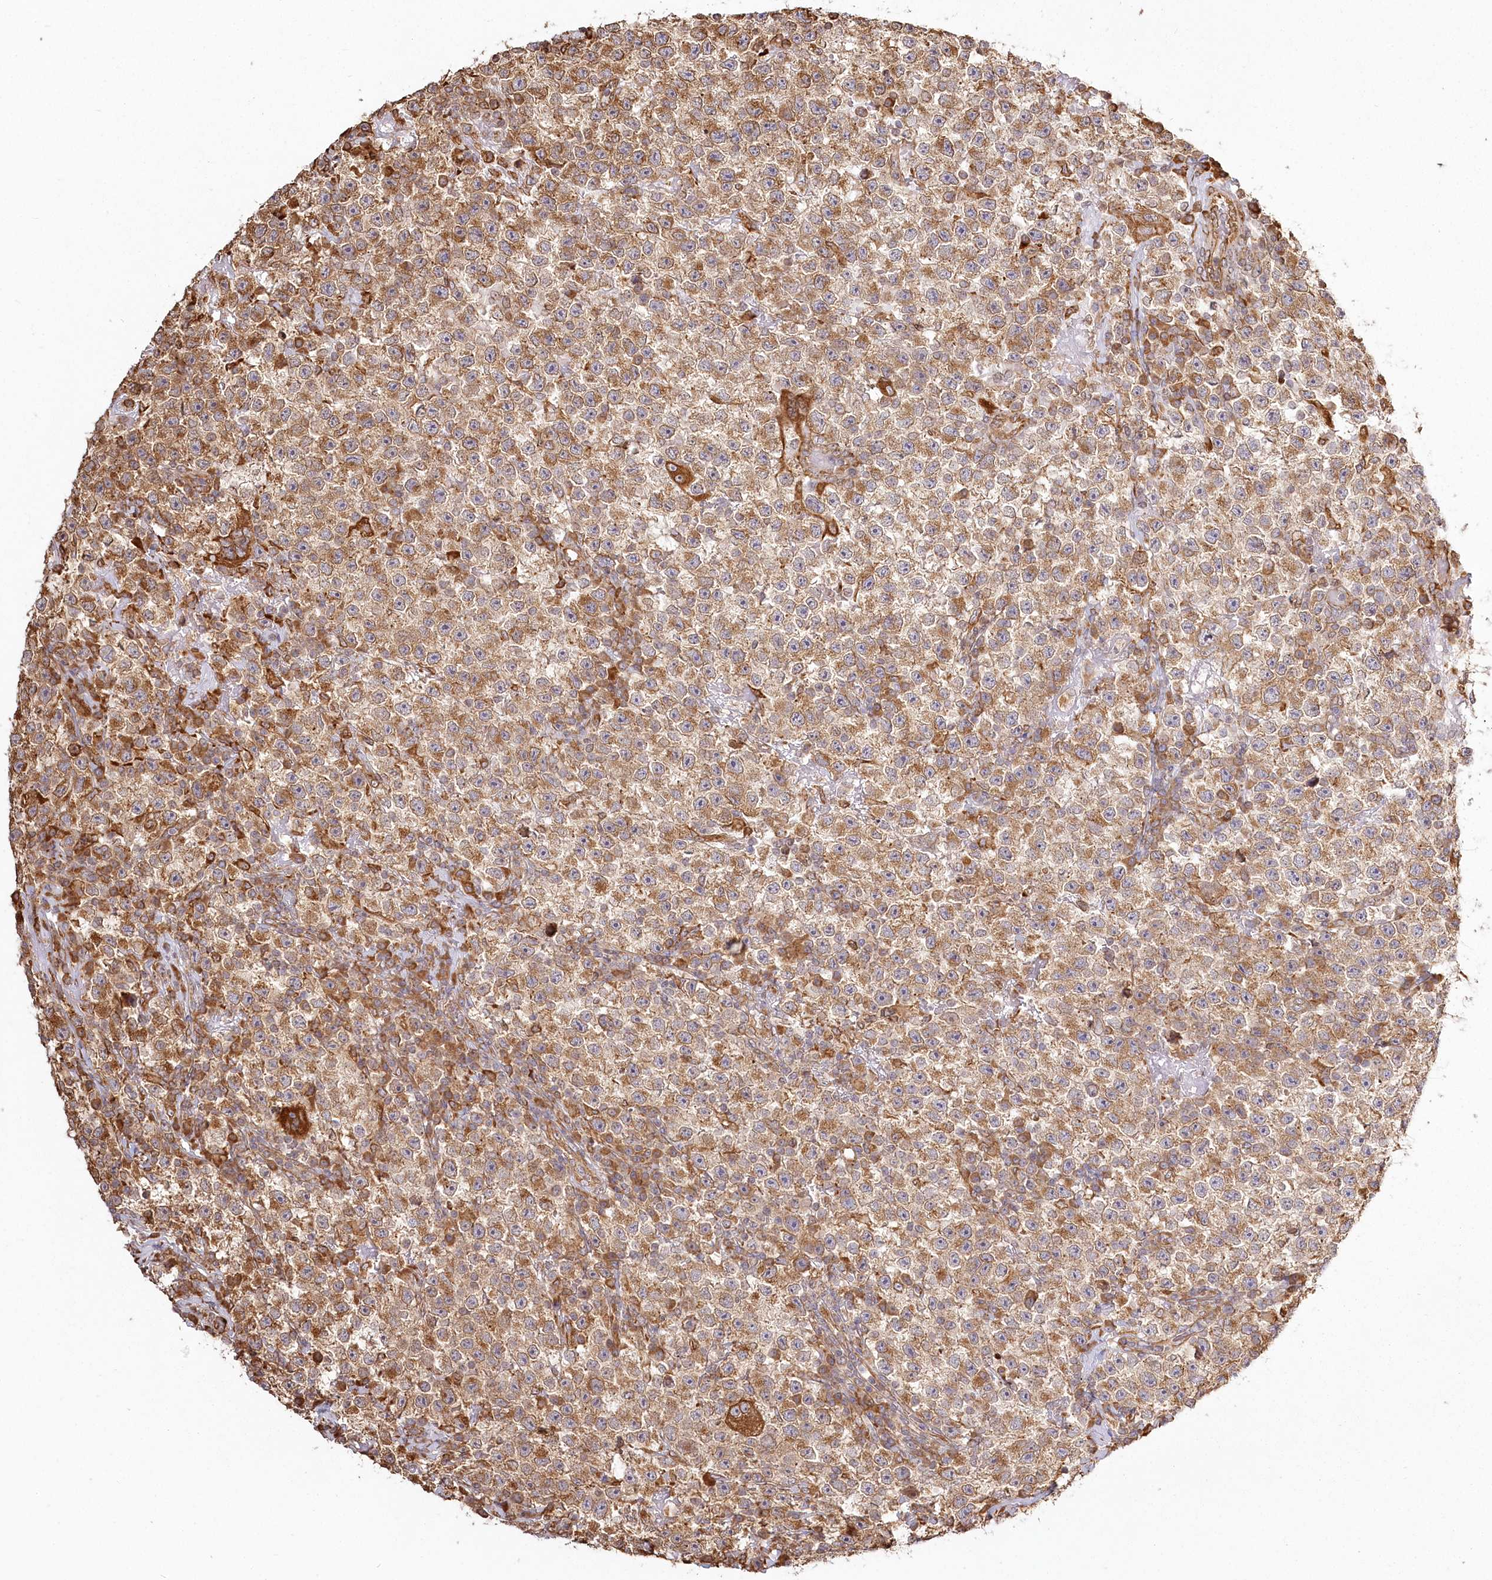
{"staining": {"intensity": "moderate", "quantity": ">75%", "location": "cytoplasmic/membranous"}, "tissue": "testis cancer", "cell_type": "Tumor cells", "image_type": "cancer", "snomed": [{"axis": "morphology", "description": "Seminoma, NOS"}, {"axis": "topography", "description": "Testis"}], "caption": "Immunohistochemical staining of human testis cancer (seminoma) displays moderate cytoplasmic/membranous protein positivity in approximately >75% of tumor cells.", "gene": "FAM13A", "patient": {"sex": "male", "age": 22}}